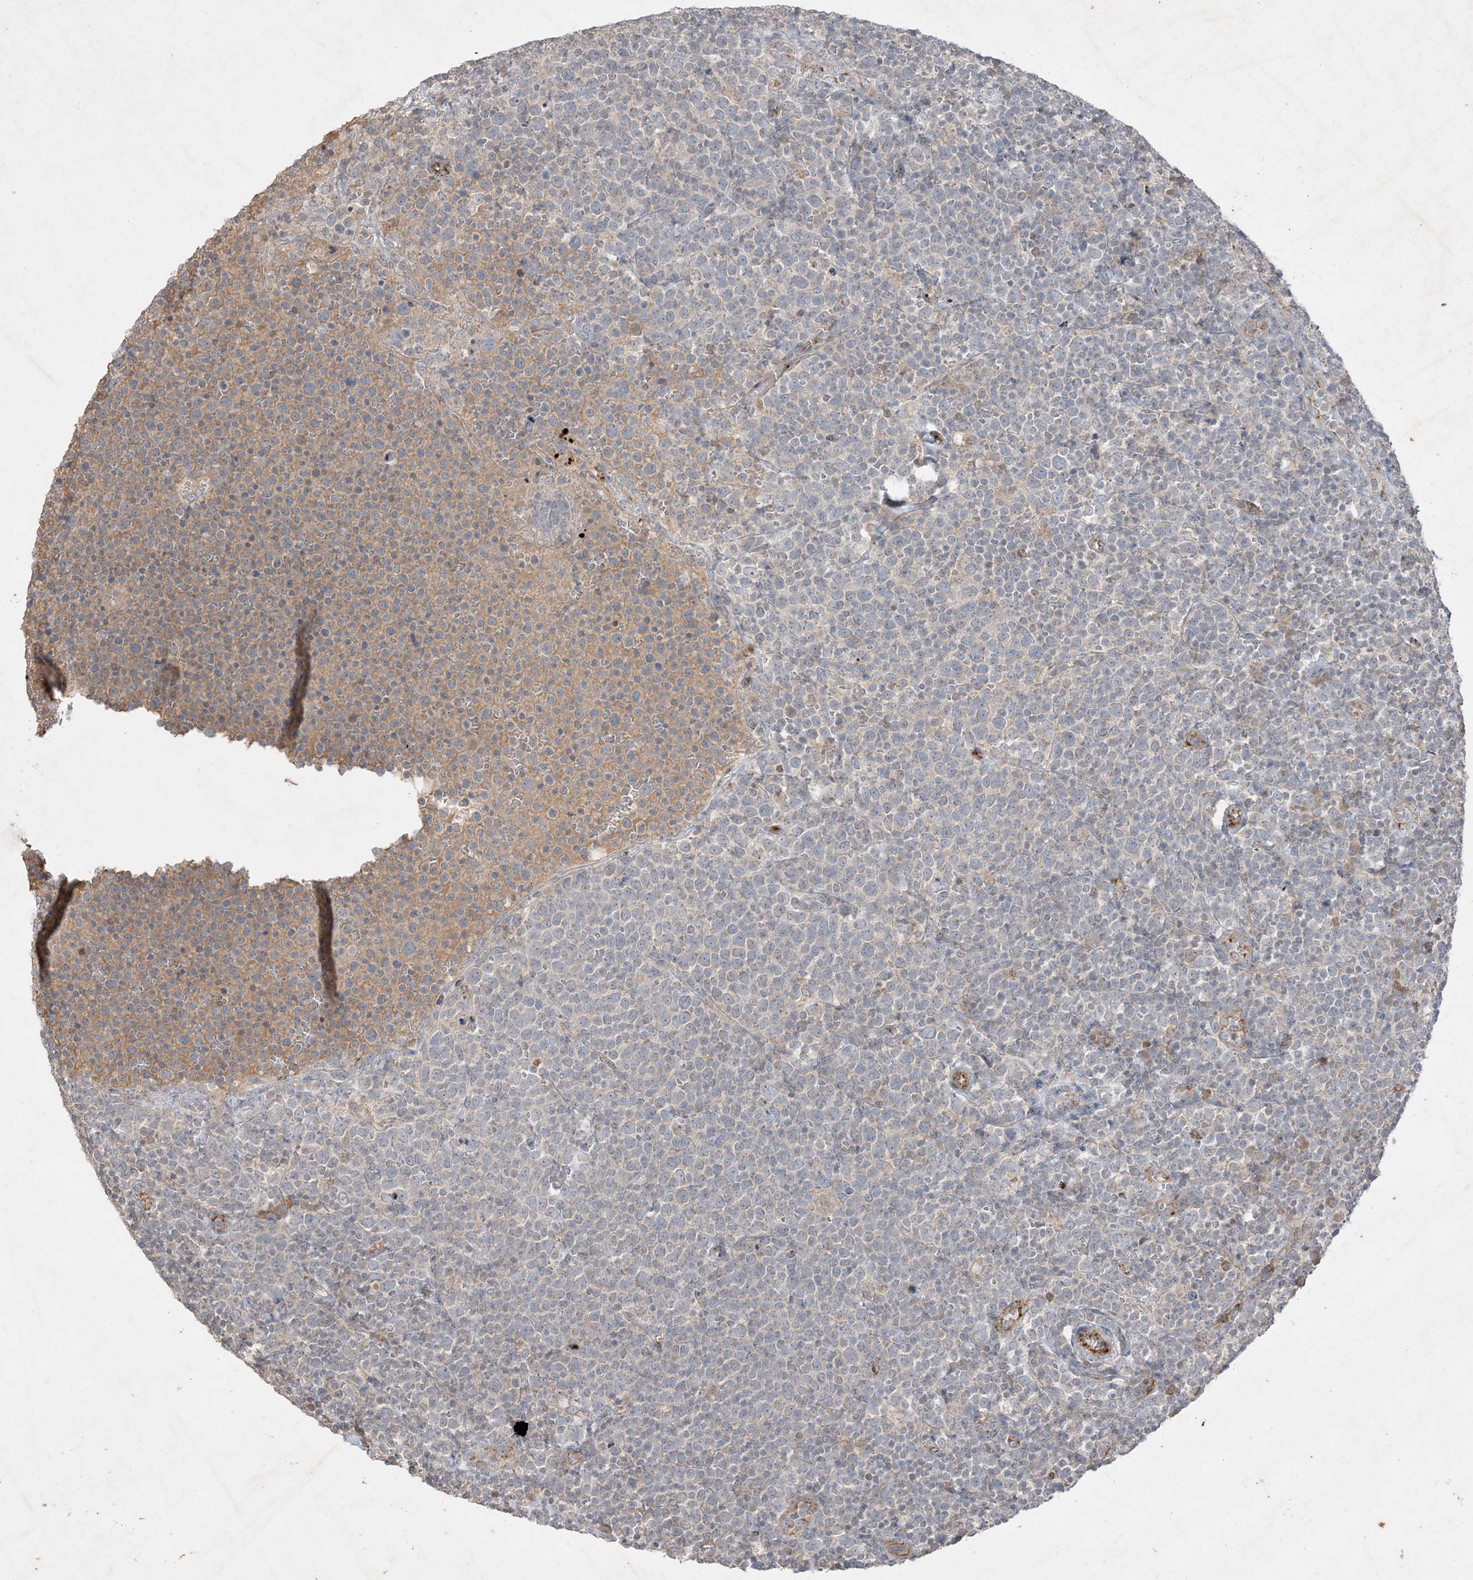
{"staining": {"intensity": "negative", "quantity": "none", "location": "none"}, "tissue": "lymphoma", "cell_type": "Tumor cells", "image_type": "cancer", "snomed": [{"axis": "morphology", "description": "Malignant lymphoma, non-Hodgkin's type, High grade"}, {"axis": "topography", "description": "Lymph node"}], "caption": "An immunohistochemistry micrograph of malignant lymphoma, non-Hodgkin's type (high-grade) is shown. There is no staining in tumor cells of malignant lymphoma, non-Hodgkin's type (high-grade).", "gene": "PRSS36", "patient": {"sex": "male", "age": 61}}